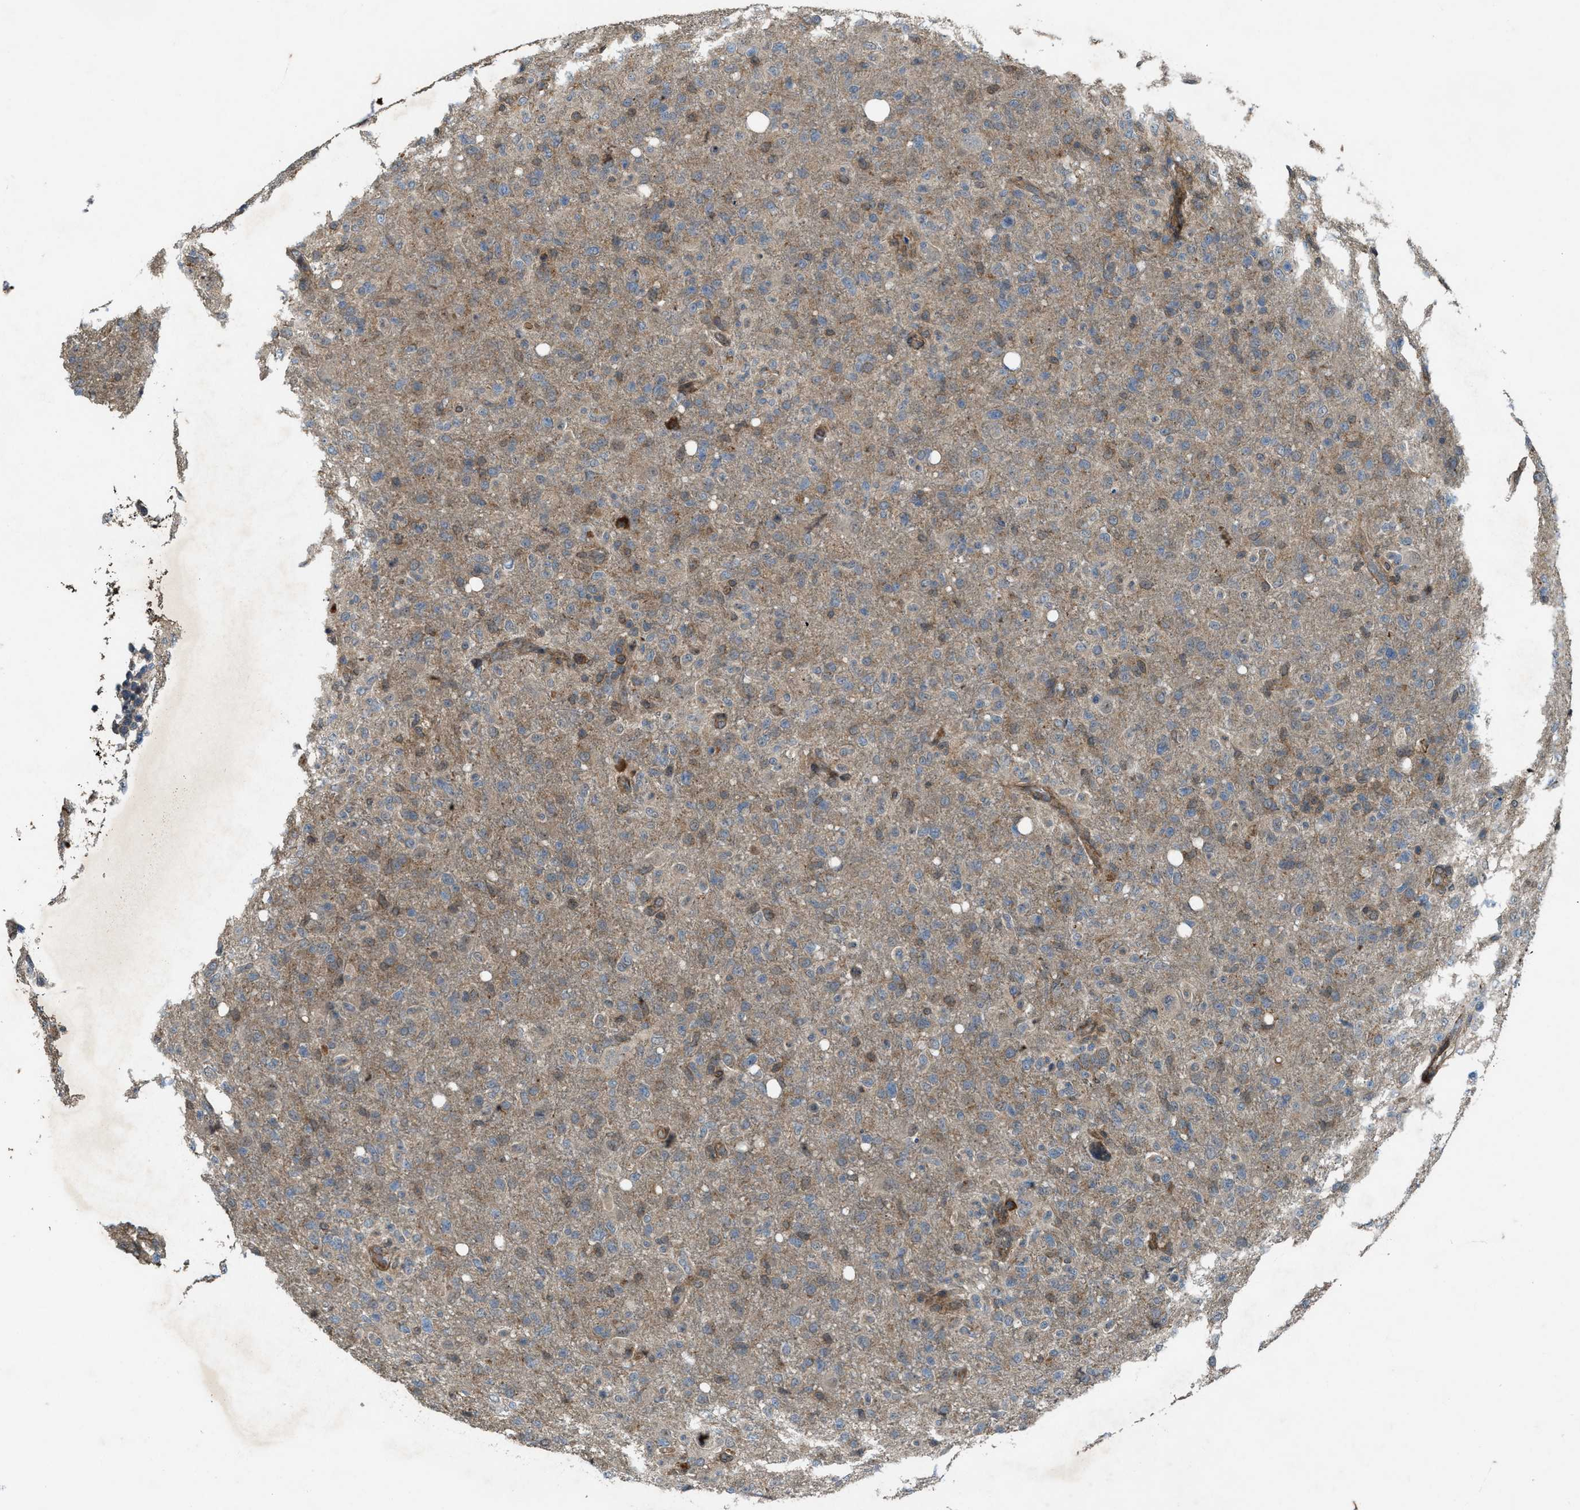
{"staining": {"intensity": "weak", "quantity": ">75%", "location": "cytoplasmic/membranous"}, "tissue": "glioma", "cell_type": "Tumor cells", "image_type": "cancer", "snomed": [{"axis": "morphology", "description": "Glioma, malignant, High grade"}, {"axis": "topography", "description": "Brain"}], "caption": "A photomicrograph showing weak cytoplasmic/membranous staining in approximately >75% of tumor cells in glioma, as visualized by brown immunohistochemical staining.", "gene": "LRRC72", "patient": {"sex": "female", "age": 57}}